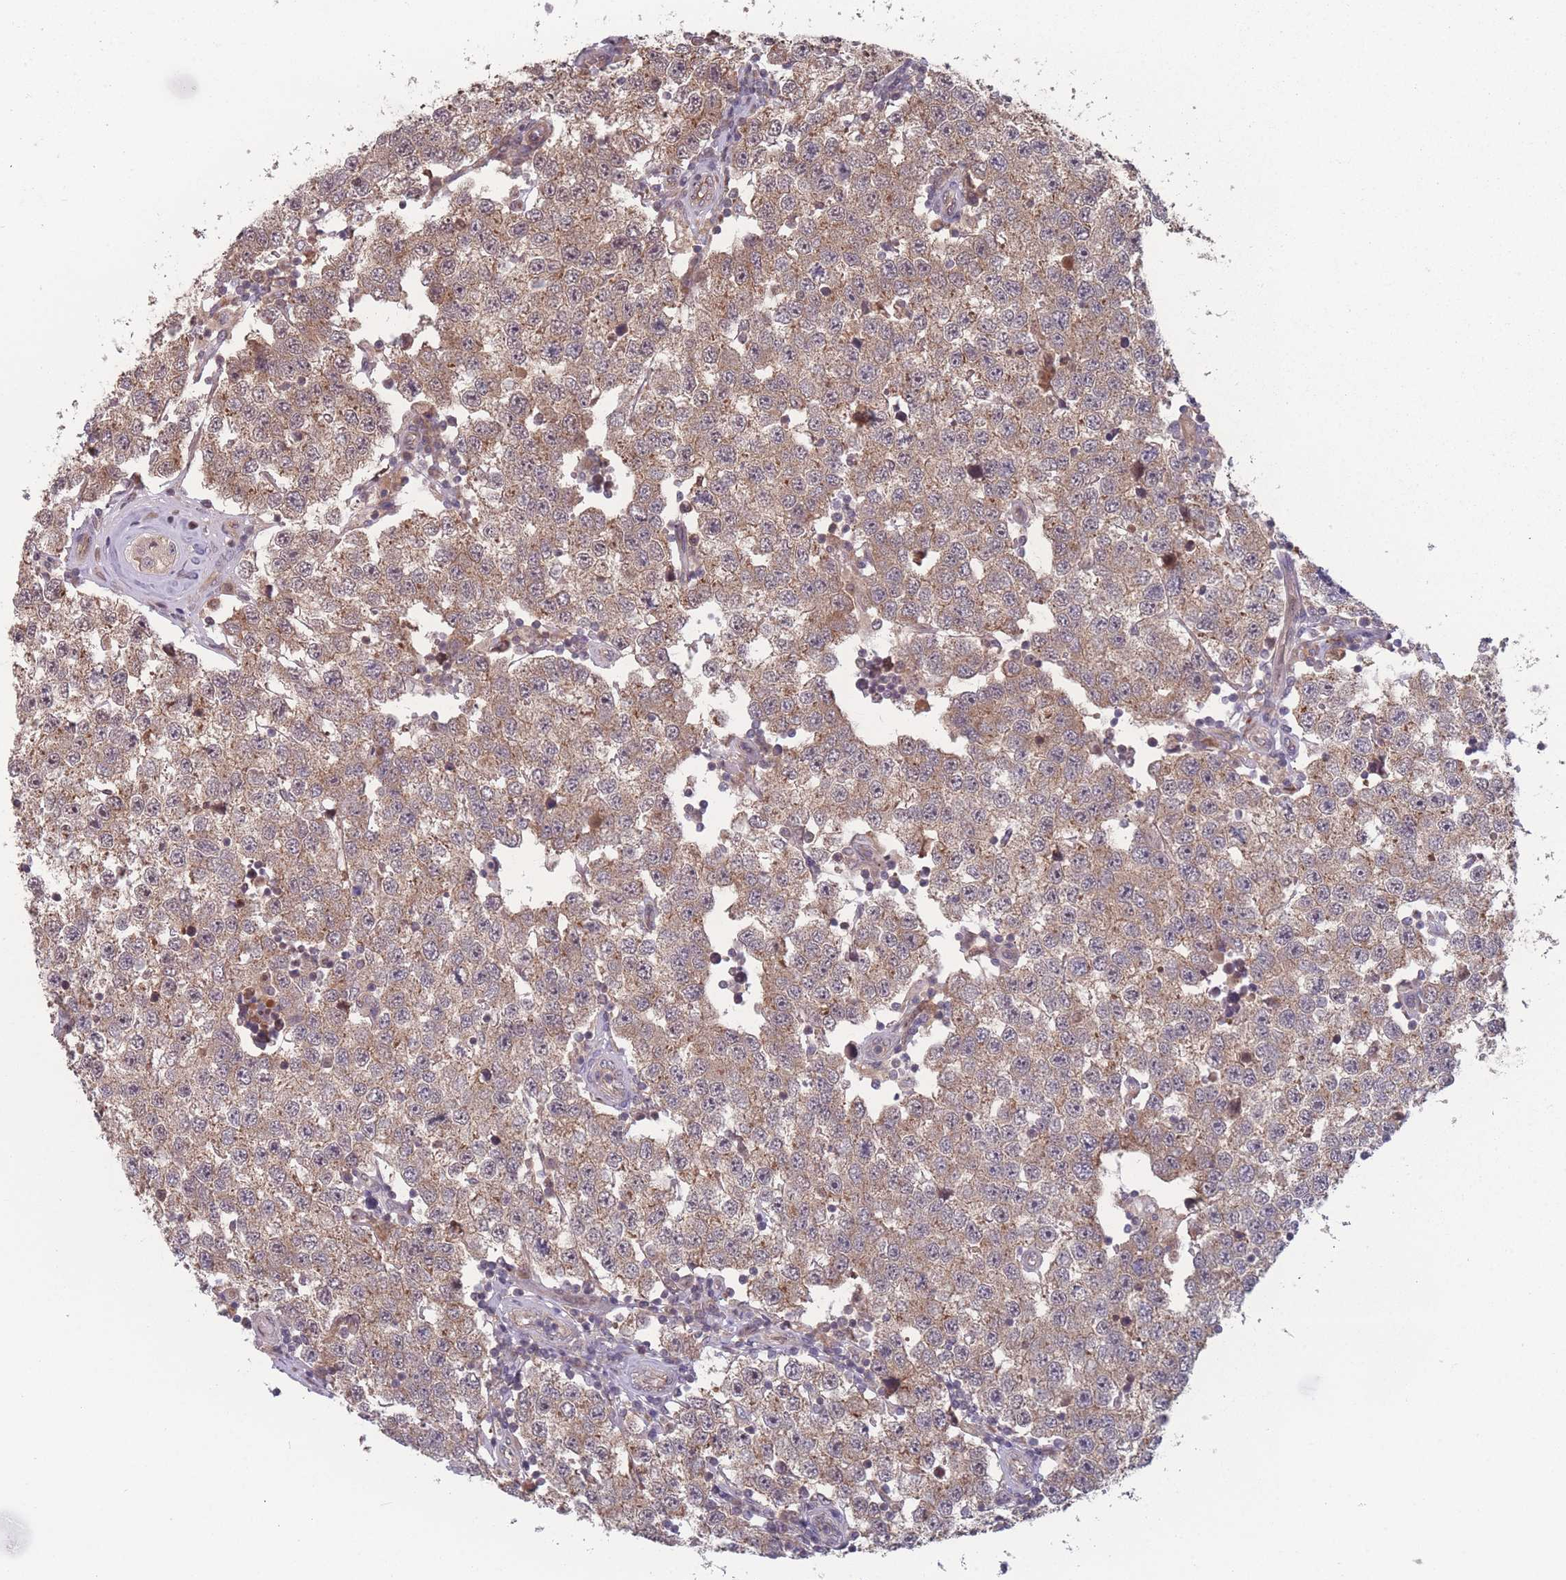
{"staining": {"intensity": "weak", "quantity": ">75%", "location": "cytoplasmic/membranous"}, "tissue": "testis cancer", "cell_type": "Tumor cells", "image_type": "cancer", "snomed": [{"axis": "morphology", "description": "Seminoma, NOS"}, {"axis": "topography", "description": "Testis"}], "caption": "Testis cancer (seminoma) was stained to show a protein in brown. There is low levels of weak cytoplasmic/membranous expression in about >75% of tumor cells.", "gene": "RPS18", "patient": {"sex": "male", "age": 34}}